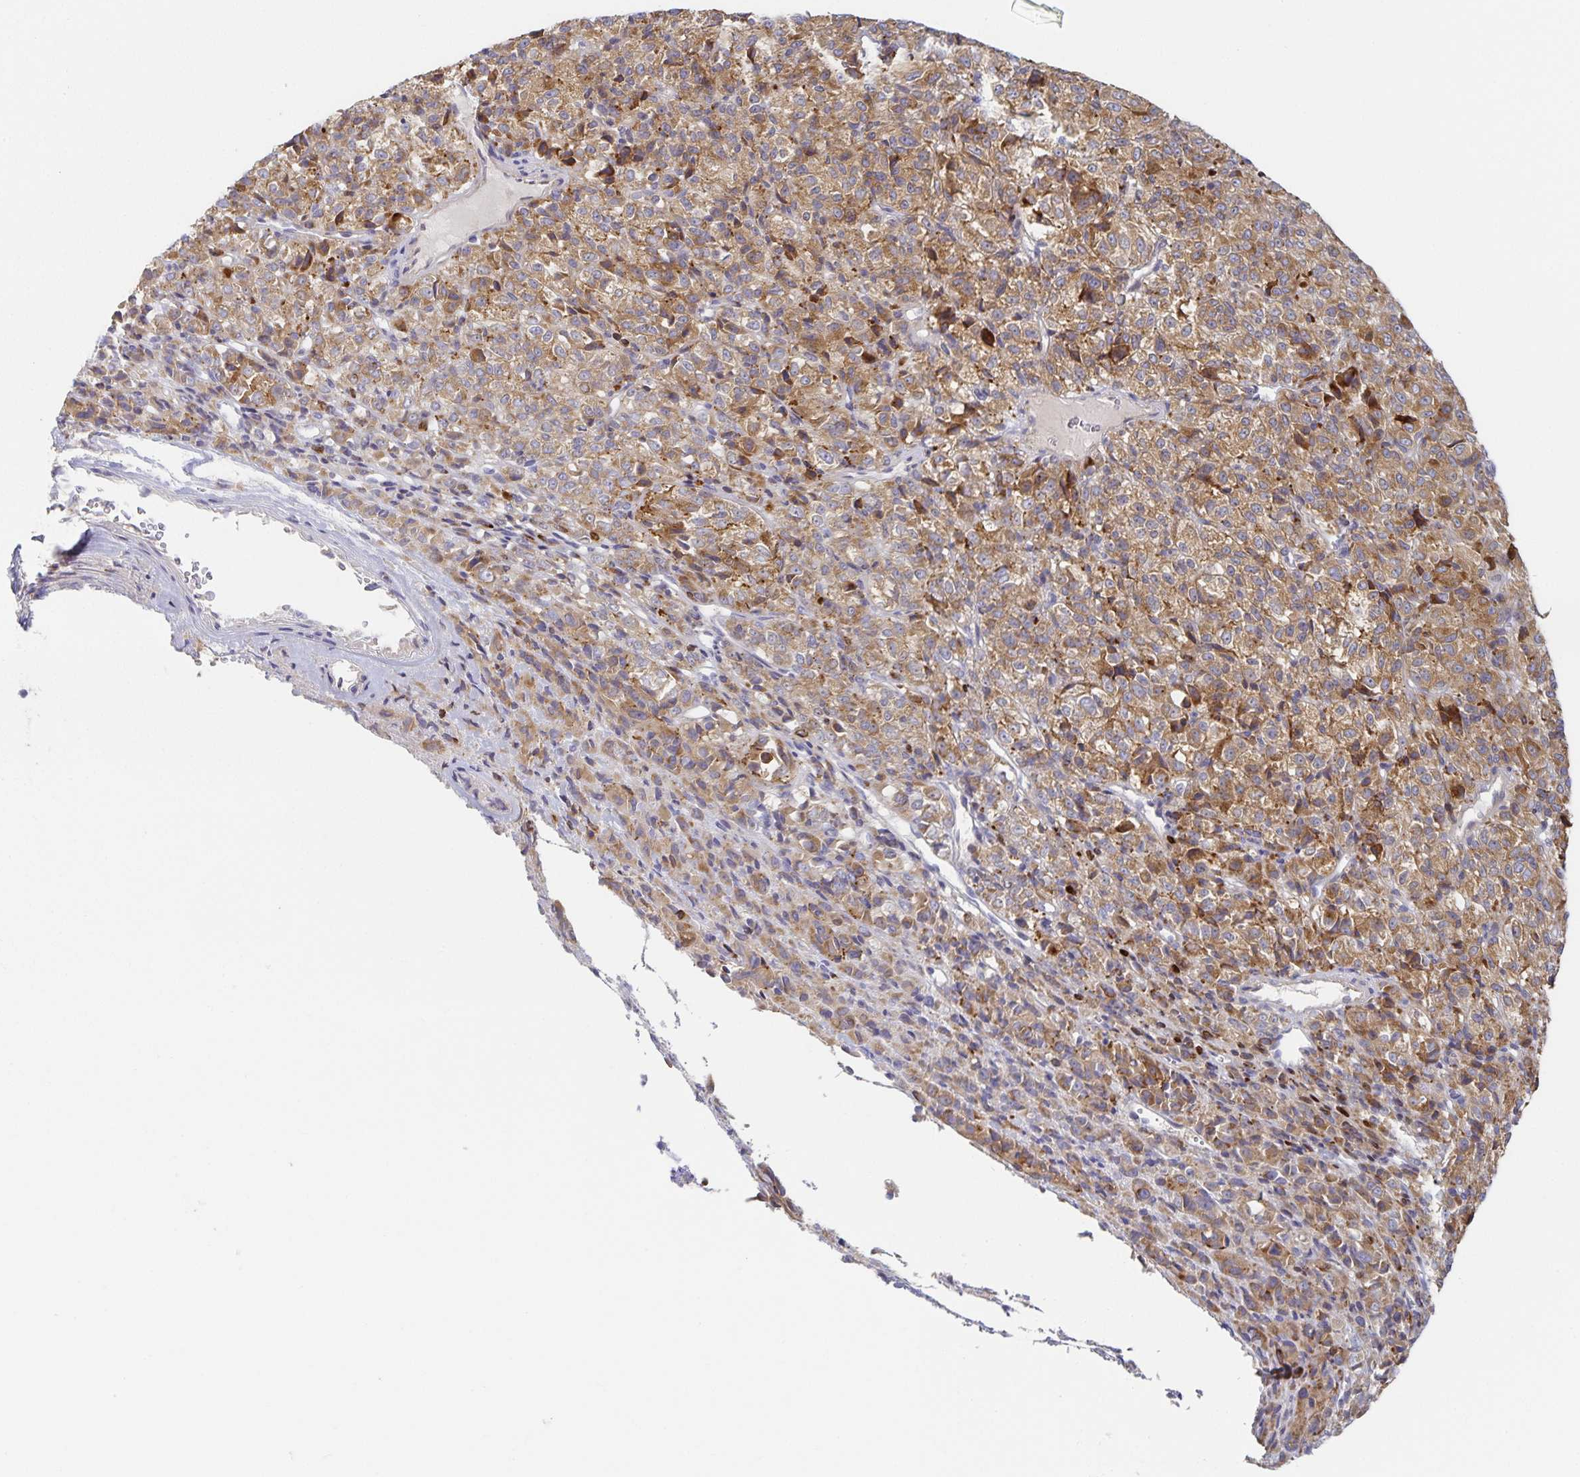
{"staining": {"intensity": "moderate", "quantity": ">75%", "location": "cytoplasmic/membranous"}, "tissue": "melanoma", "cell_type": "Tumor cells", "image_type": "cancer", "snomed": [{"axis": "morphology", "description": "Malignant melanoma, Metastatic site"}, {"axis": "topography", "description": "Brain"}], "caption": "Melanoma stained with IHC reveals moderate cytoplasmic/membranous positivity in approximately >75% of tumor cells.", "gene": "NOMO1", "patient": {"sex": "female", "age": 56}}